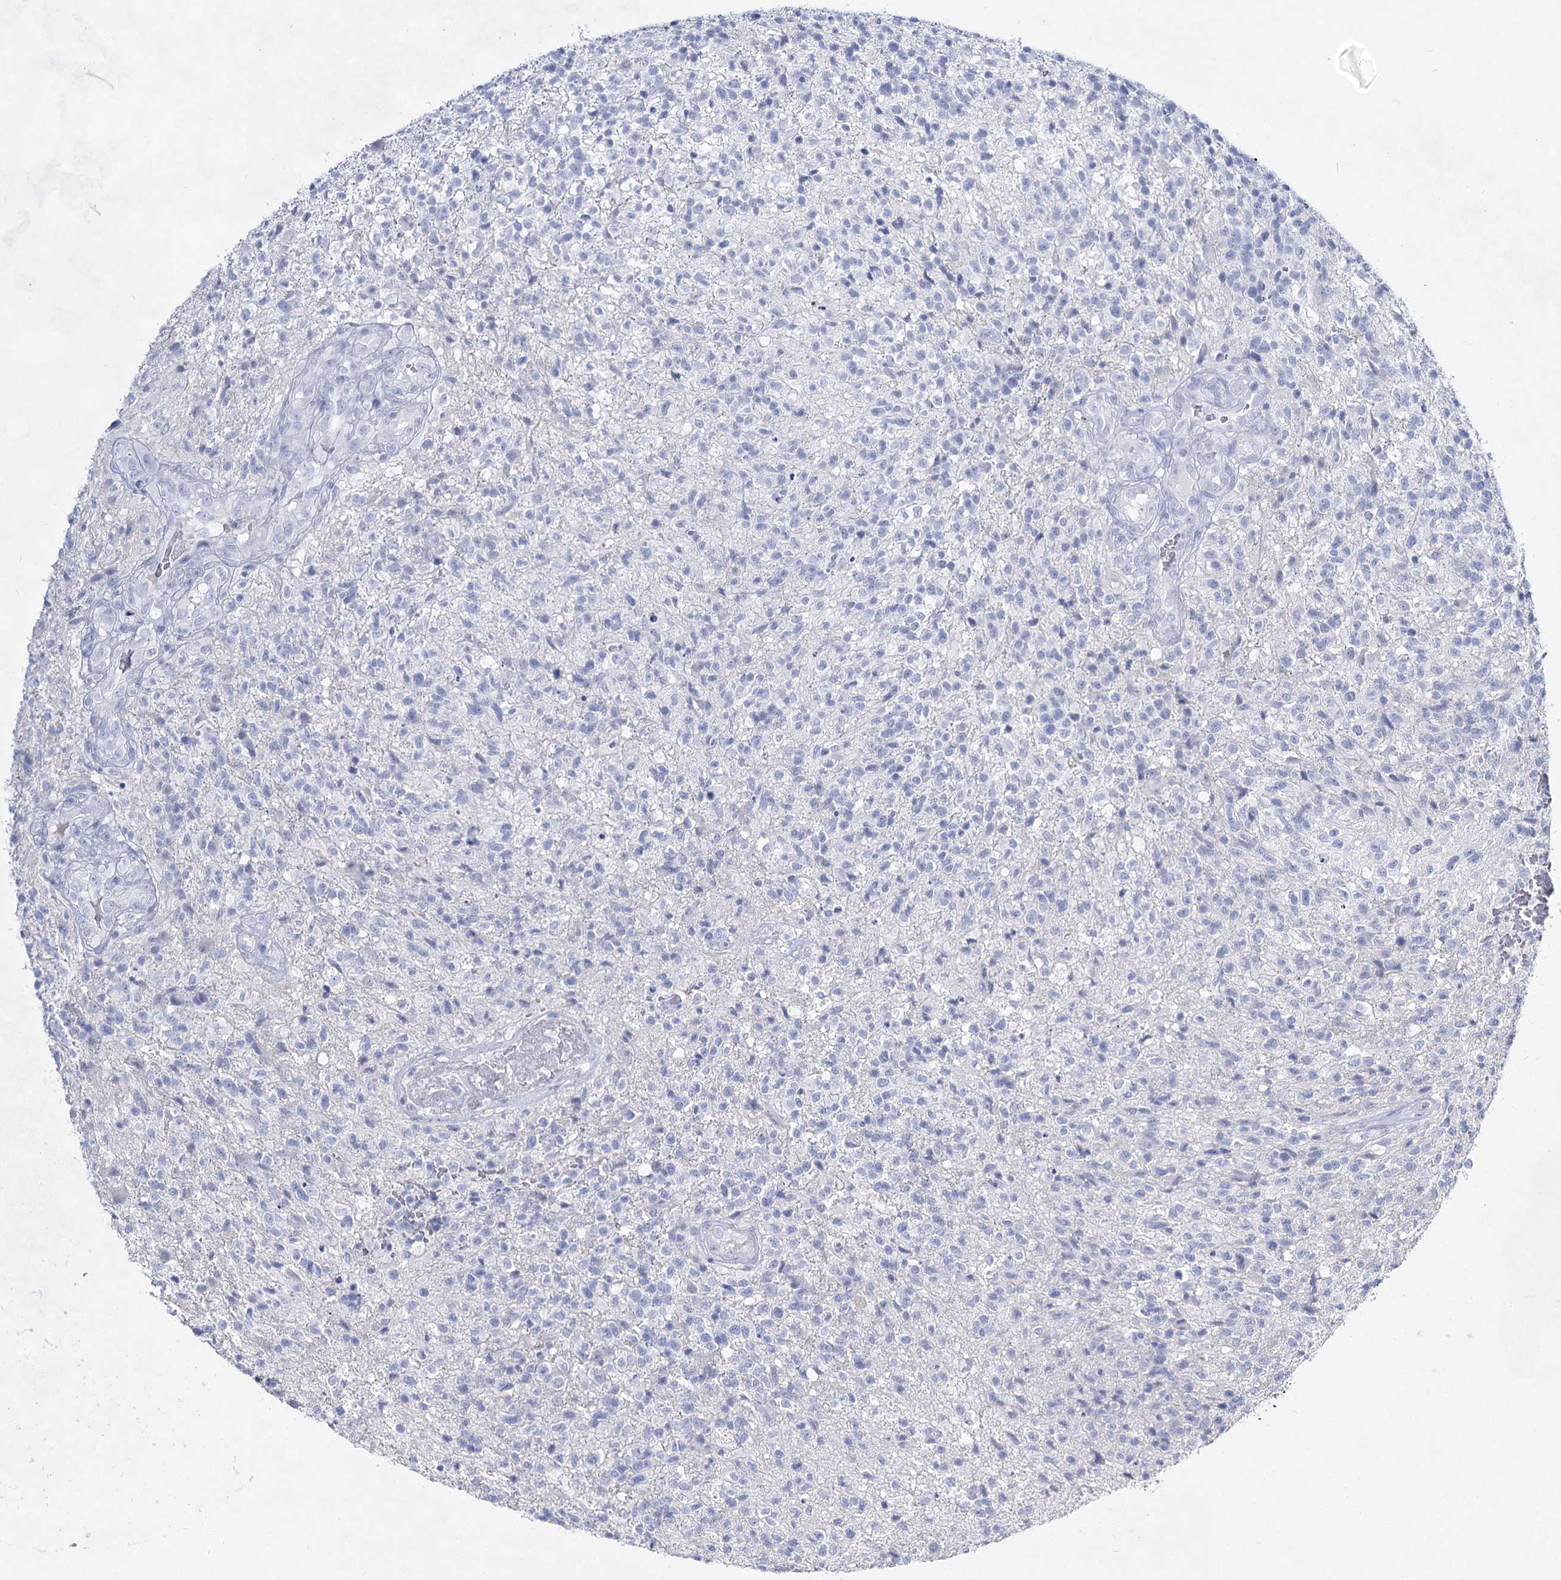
{"staining": {"intensity": "negative", "quantity": "none", "location": "none"}, "tissue": "glioma", "cell_type": "Tumor cells", "image_type": "cancer", "snomed": [{"axis": "morphology", "description": "Glioma, malignant, High grade"}, {"axis": "topography", "description": "Brain"}], "caption": "Image shows no significant protein staining in tumor cells of malignant glioma (high-grade).", "gene": "SLC17A2", "patient": {"sex": "male", "age": 56}}